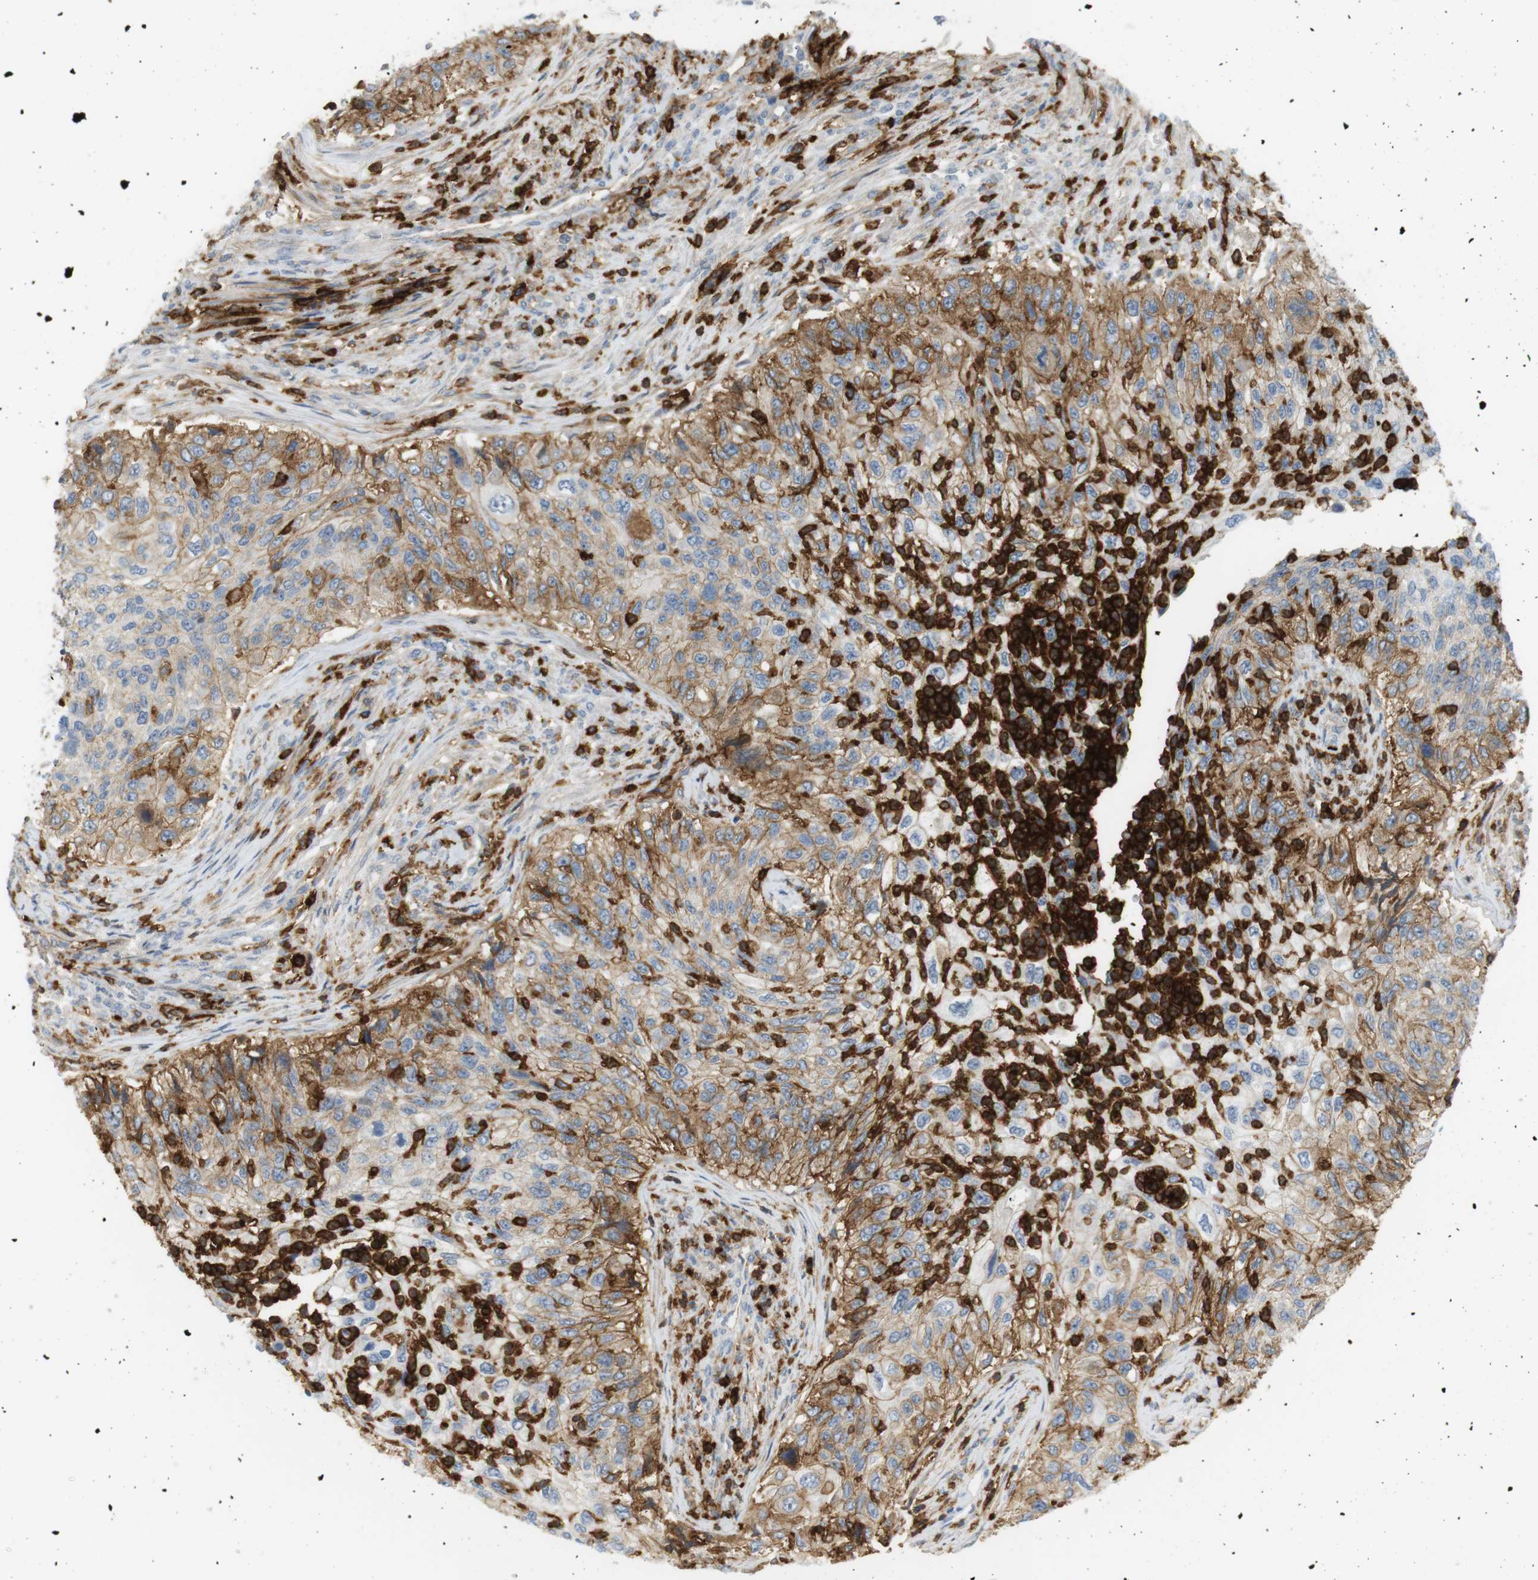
{"staining": {"intensity": "moderate", "quantity": ">75%", "location": "cytoplasmic/membranous"}, "tissue": "urothelial cancer", "cell_type": "Tumor cells", "image_type": "cancer", "snomed": [{"axis": "morphology", "description": "Urothelial carcinoma, High grade"}, {"axis": "topography", "description": "Urinary bladder"}], "caption": "Immunohistochemistry (DAB) staining of human urothelial cancer displays moderate cytoplasmic/membranous protein staining in approximately >75% of tumor cells.", "gene": "SIRPA", "patient": {"sex": "female", "age": 60}}